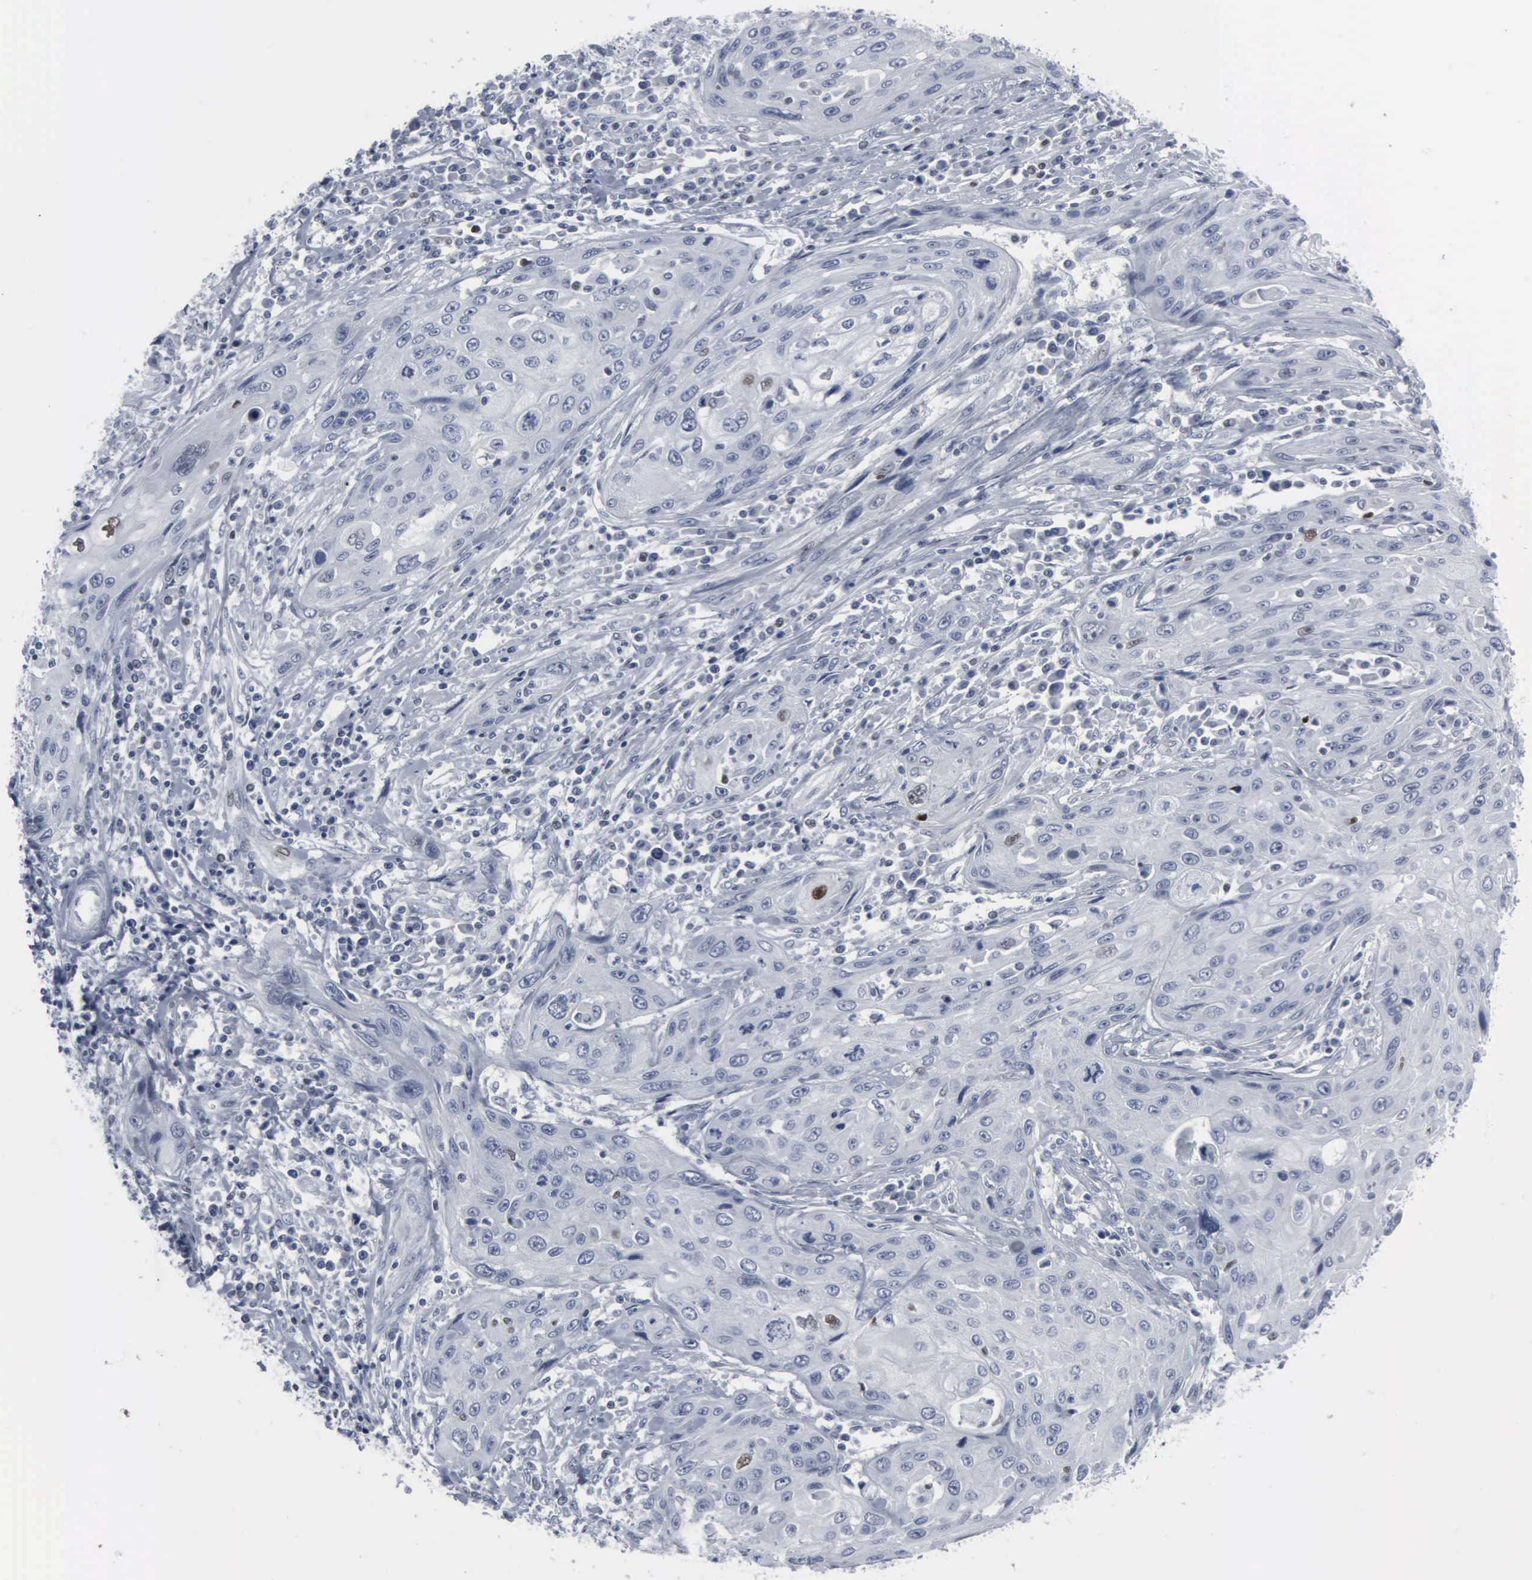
{"staining": {"intensity": "negative", "quantity": "none", "location": "none"}, "tissue": "cervical cancer", "cell_type": "Tumor cells", "image_type": "cancer", "snomed": [{"axis": "morphology", "description": "Squamous cell carcinoma, NOS"}, {"axis": "topography", "description": "Cervix"}], "caption": "The micrograph reveals no staining of tumor cells in cervical cancer (squamous cell carcinoma).", "gene": "CCND3", "patient": {"sex": "female", "age": 32}}